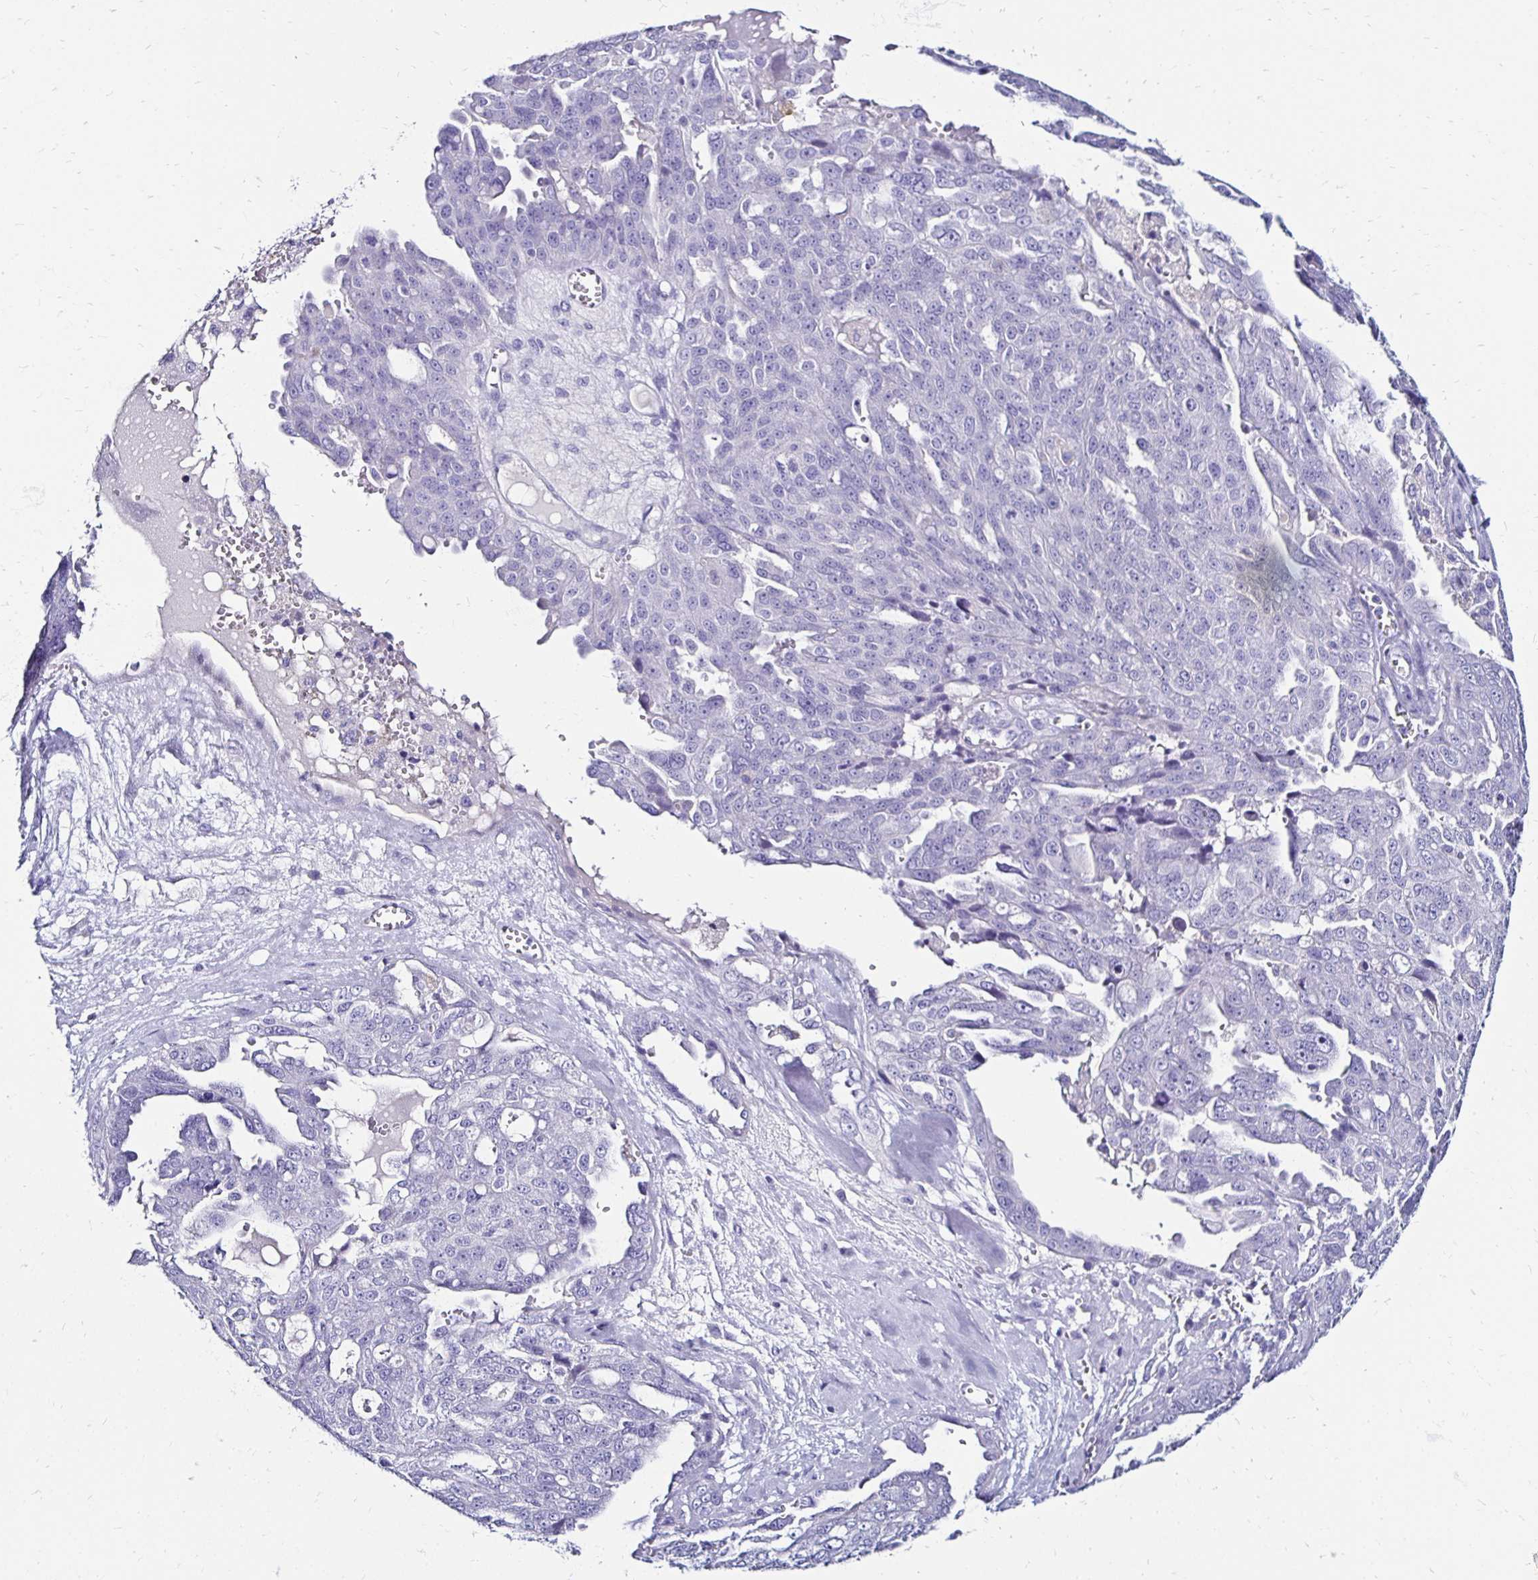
{"staining": {"intensity": "negative", "quantity": "none", "location": "none"}, "tissue": "ovarian cancer", "cell_type": "Tumor cells", "image_type": "cancer", "snomed": [{"axis": "morphology", "description": "Carcinoma, endometroid"}, {"axis": "topography", "description": "Ovary"}], "caption": "Immunohistochemistry (IHC) of ovarian endometroid carcinoma demonstrates no positivity in tumor cells. (DAB (3,3'-diaminobenzidine) IHC visualized using brightfield microscopy, high magnification).", "gene": "KCNT1", "patient": {"sex": "female", "age": 70}}